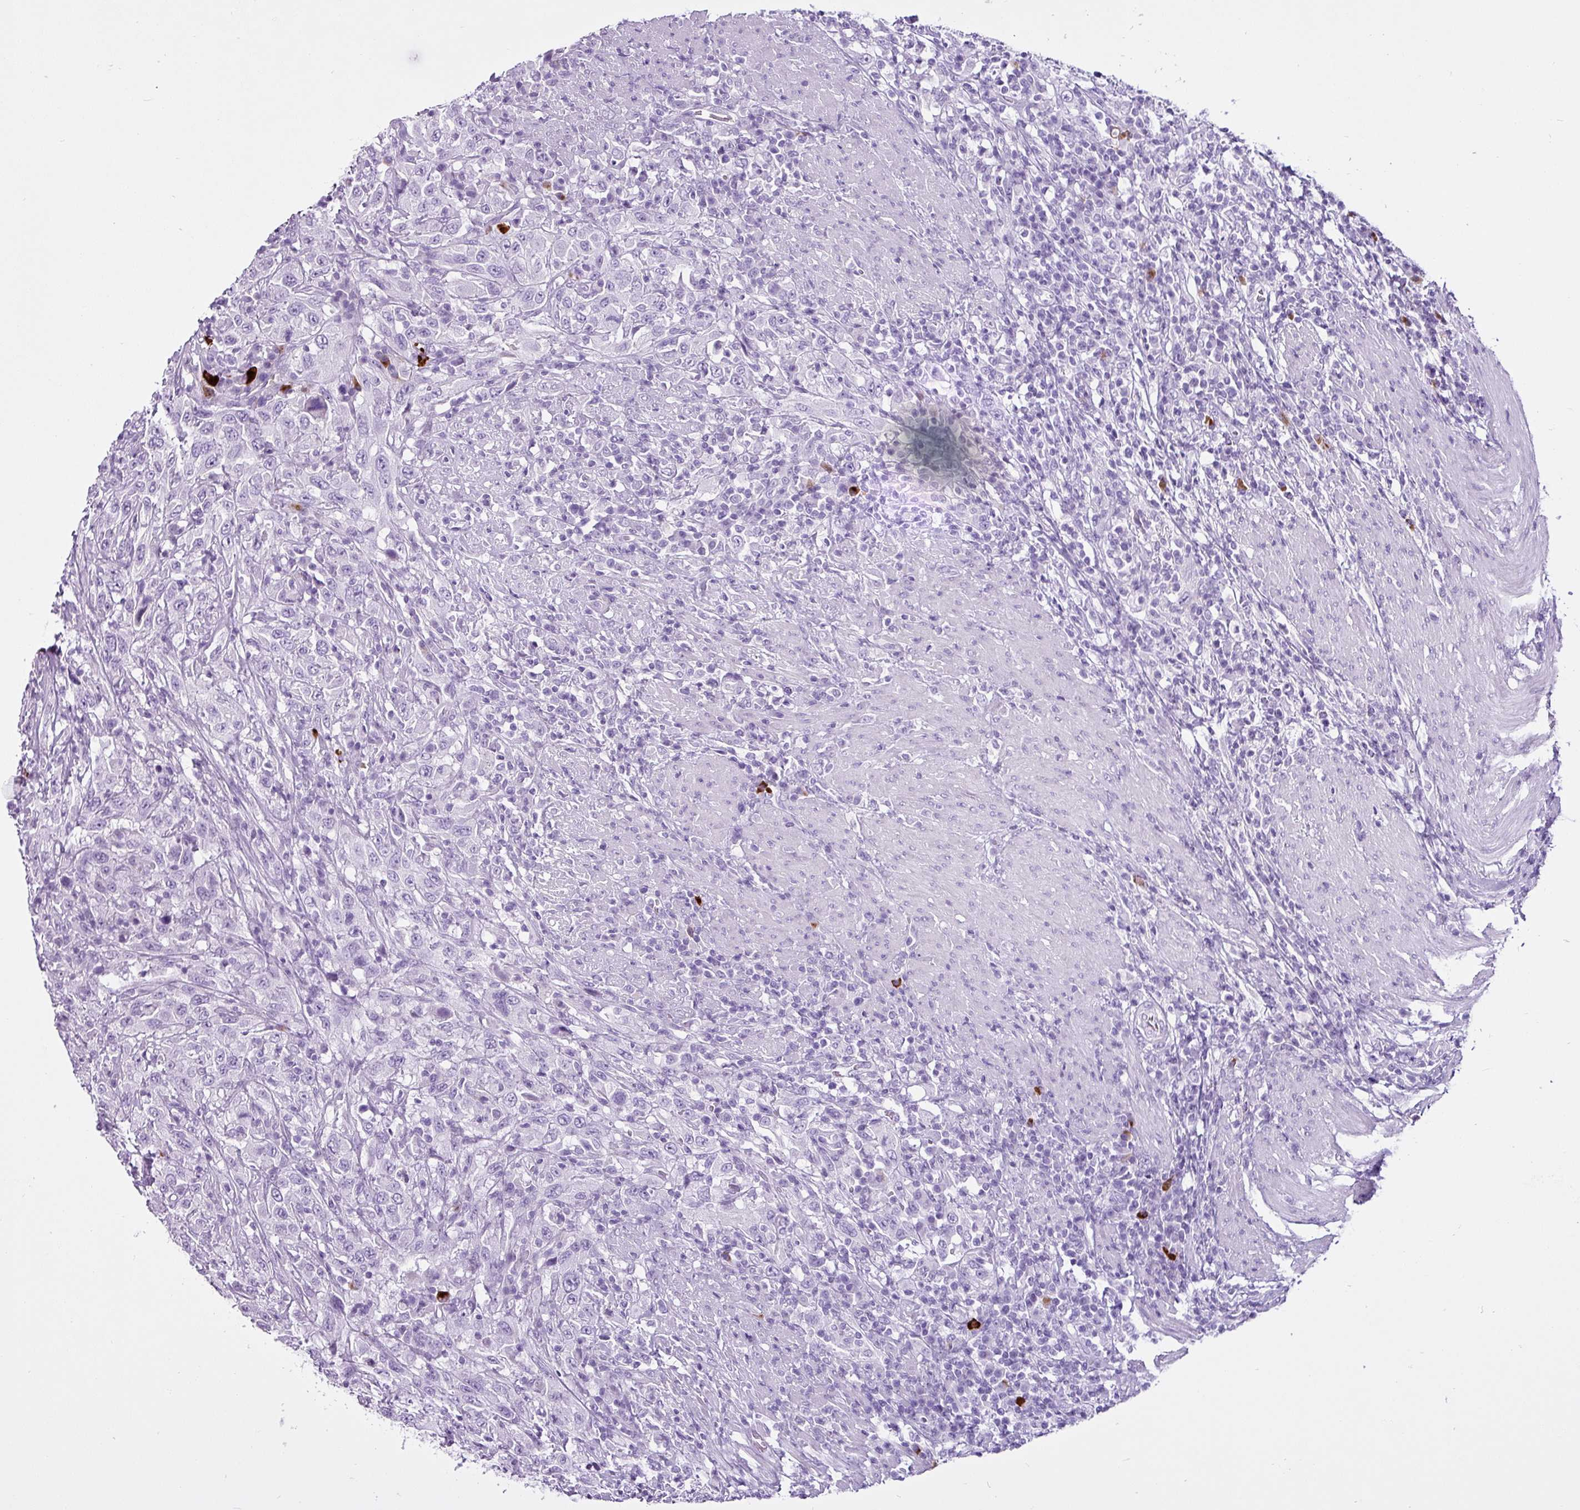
{"staining": {"intensity": "negative", "quantity": "none", "location": "none"}, "tissue": "urothelial cancer", "cell_type": "Tumor cells", "image_type": "cancer", "snomed": [{"axis": "morphology", "description": "Urothelial carcinoma, High grade"}, {"axis": "topography", "description": "Urinary bladder"}], "caption": "There is no significant positivity in tumor cells of urothelial cancer.", "gene": "LILRB4", "patient": {"sex": "male", "age": 61}}